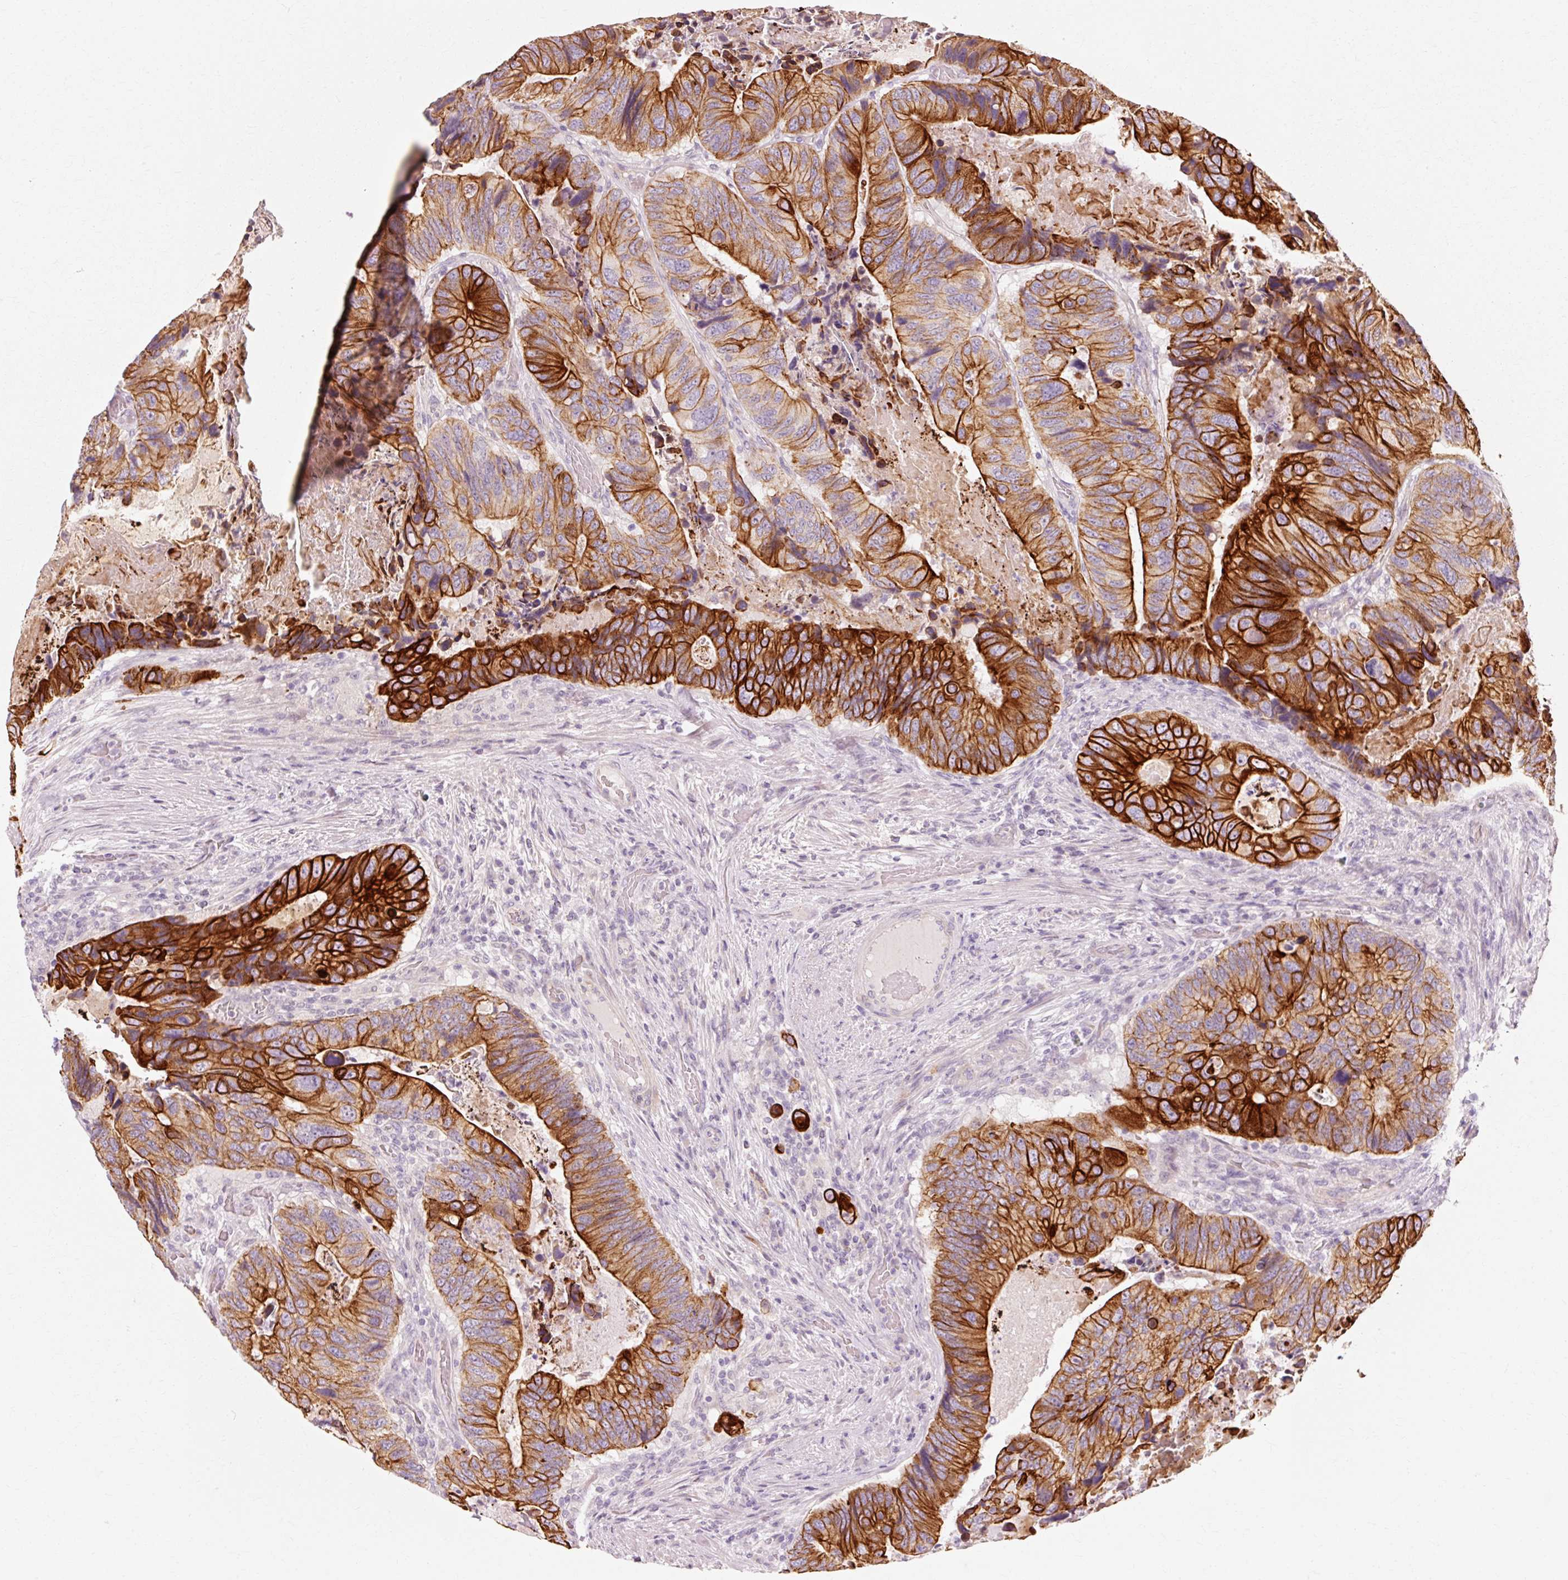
{"staining": {"intensity": "strong", "quantity": ">75%", "location": "cytoplasmic/membranous"}, "tissue": "colorectal cancer", "cell_type": "Tumor cells", "image_type": "cancer", "snomed": [{"axis": "morphology", "description": "Adenocarcinoma, NOS"}, {"axis": "topography", "description": "Colon"}], "caption": "This image exhibits adenocarcinoma (colorectal) stained with immunohistochemistry (IHC) to label a protein in brown. The cytoplasmic/membranous of tumor cells show strong positivity for the protein. Nuclei are counter-stained blue.", "gene": "TRIM73", "patient": {"sex": "male", "age": 84}}